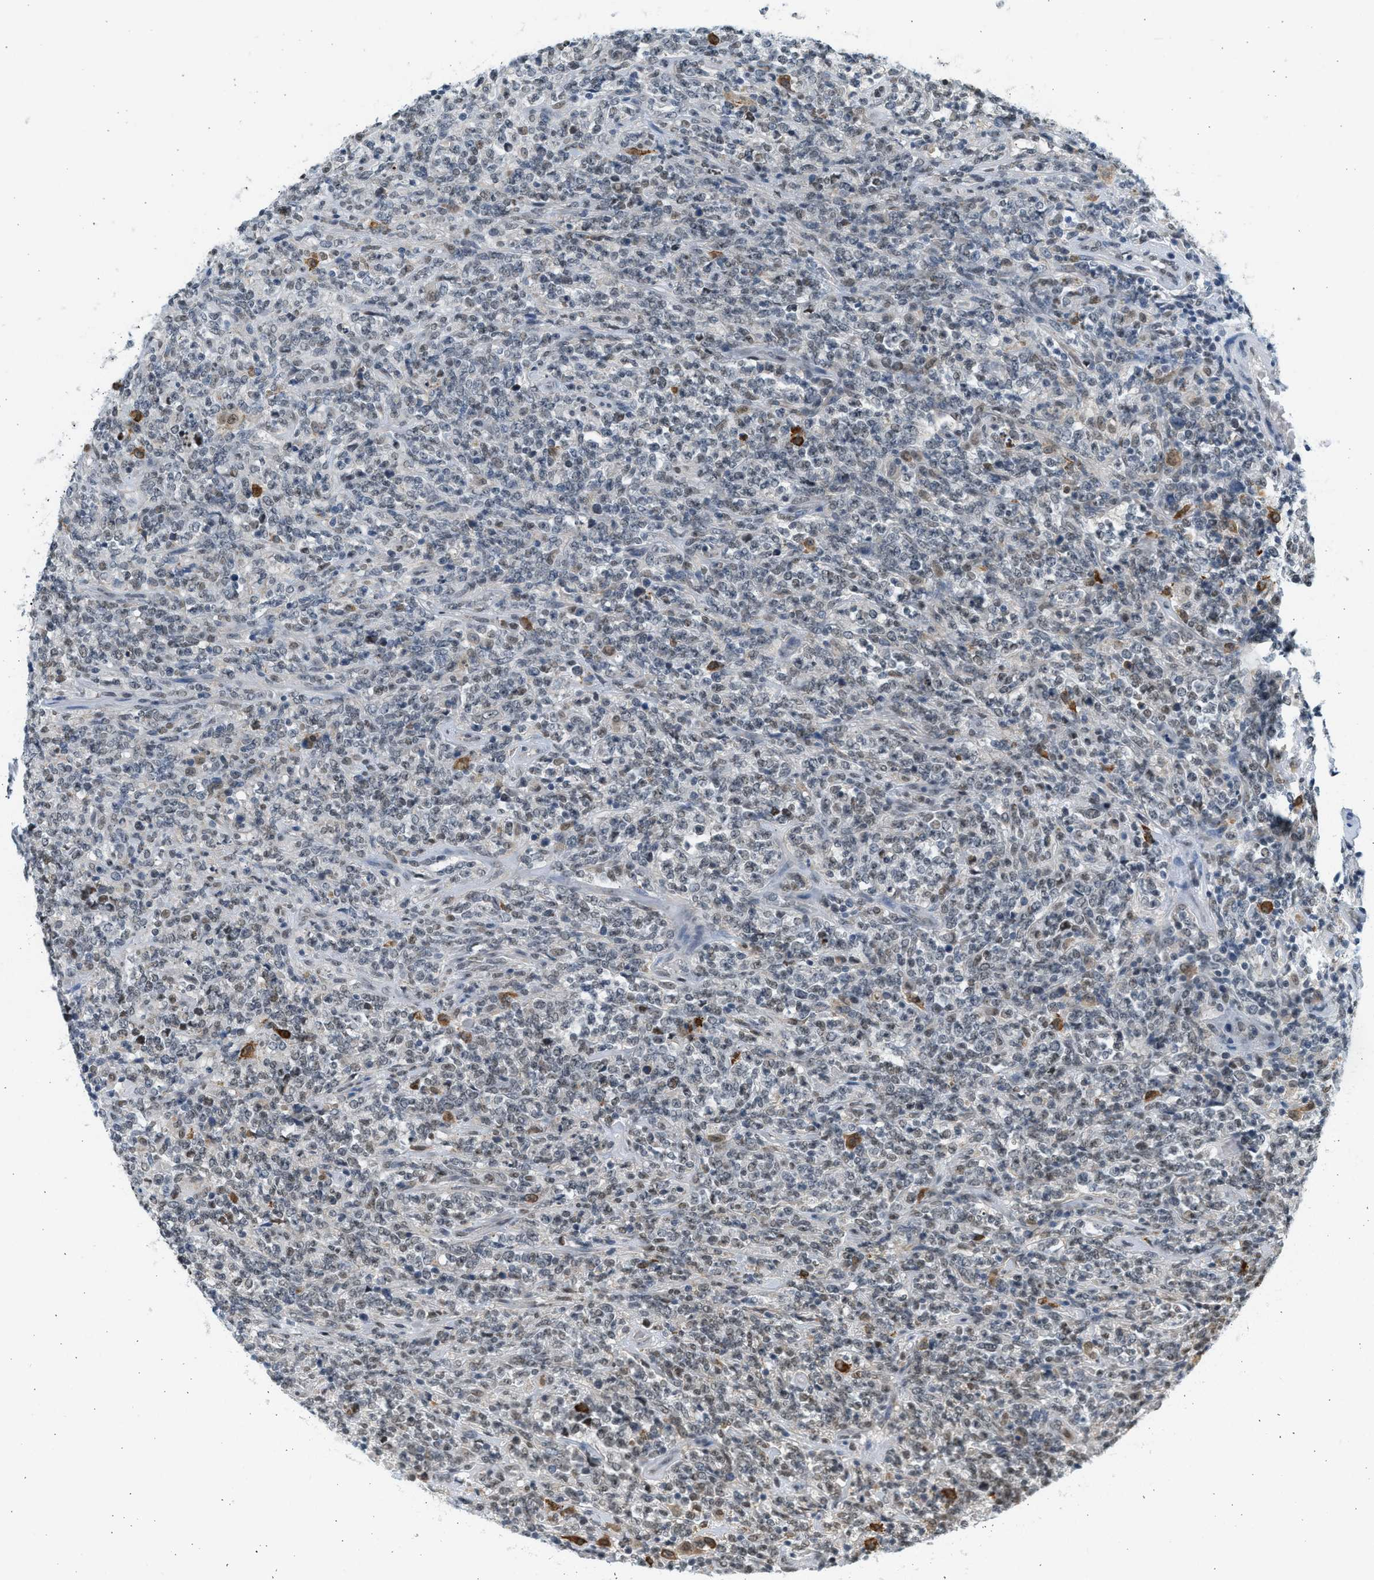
{"staining": {"intensity": "weak", "quantity": "<25%", "location": "nuclear"}, "tissue": "lymphoma", "cell_type": "Tumor cells", "image_type": "cancer", "snomed": [{"axis": "morphology", "description": "Malignant lymphoma, non-Hodgkin's type, High grade"}, {"axis": "topography", "description": "Soft tissue"}], "caption": "A micrograph of human lymphoma is negative for staining in tumor cells. Nuclei are stained in blue.", "gene": "HIPK1", "patient": {"sex": "male", "age": 18}}